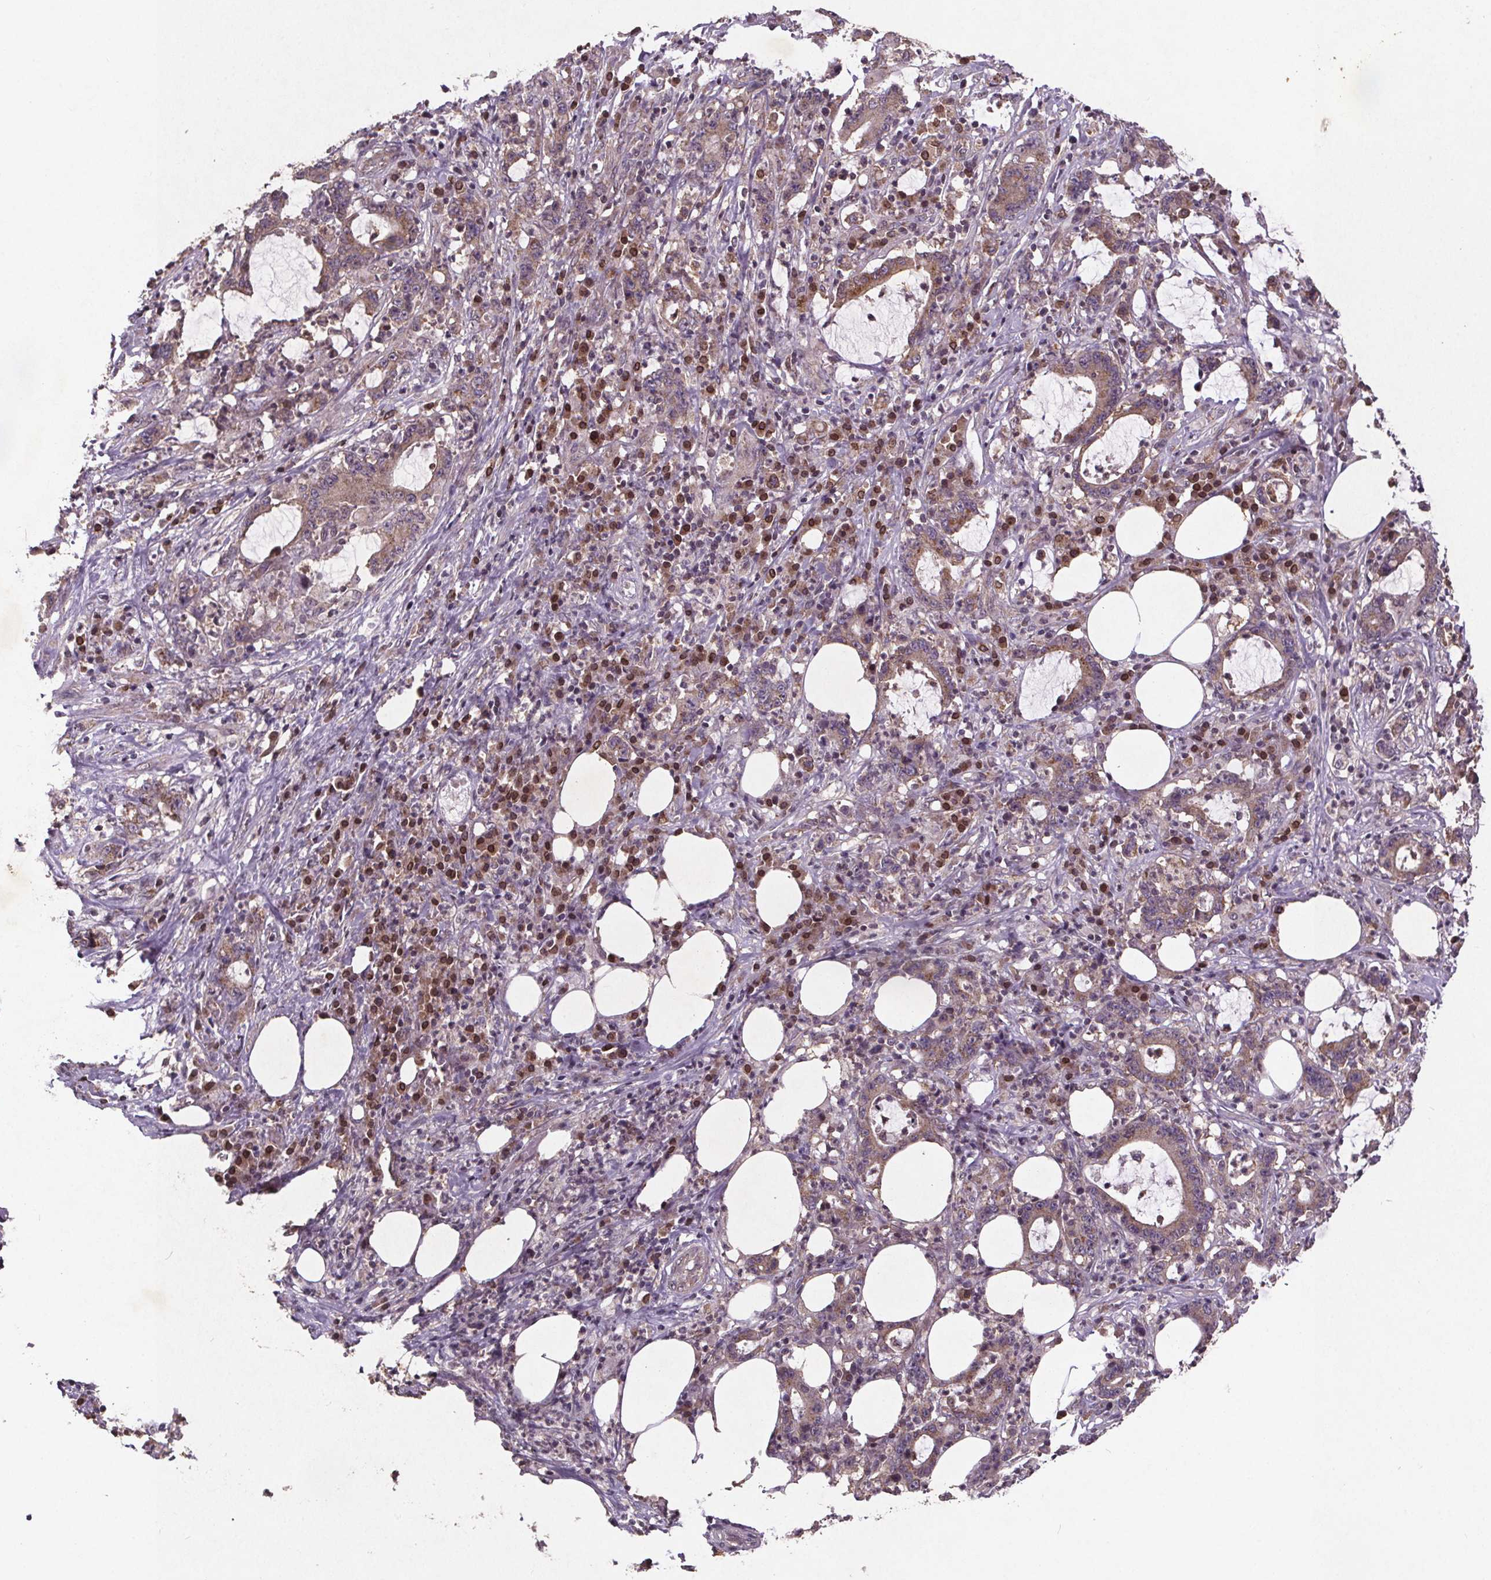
{"staining": {"intensity": "weak", "quantity": ">75%", "location": "cytoplasmic/membranous"}, "tissue": "stomach cancer", "cell_type": "Tumor cells", "image_type": "cancer", "snomed": [{"axis": "morphology", "description": "Adenocarcinoma, NOS"}, {"axis": "topography", "description": "Stomach, upper"}], "caption": "Immunohistochemistry (DAB (3,3'-diaminobenzidine)) staining of adenocarcinoma (stomach) demonstrates weak cytoplasmic/membranous protein staining in about >75% of tumor cells. The staining was performed using DAB to visualize the protein expression in brown, while the nuclei were stained in blue with hematoxylin (Magnification: 20x).", "gene": "STRN3", "patient": {"sex": "male", "age": 68}}